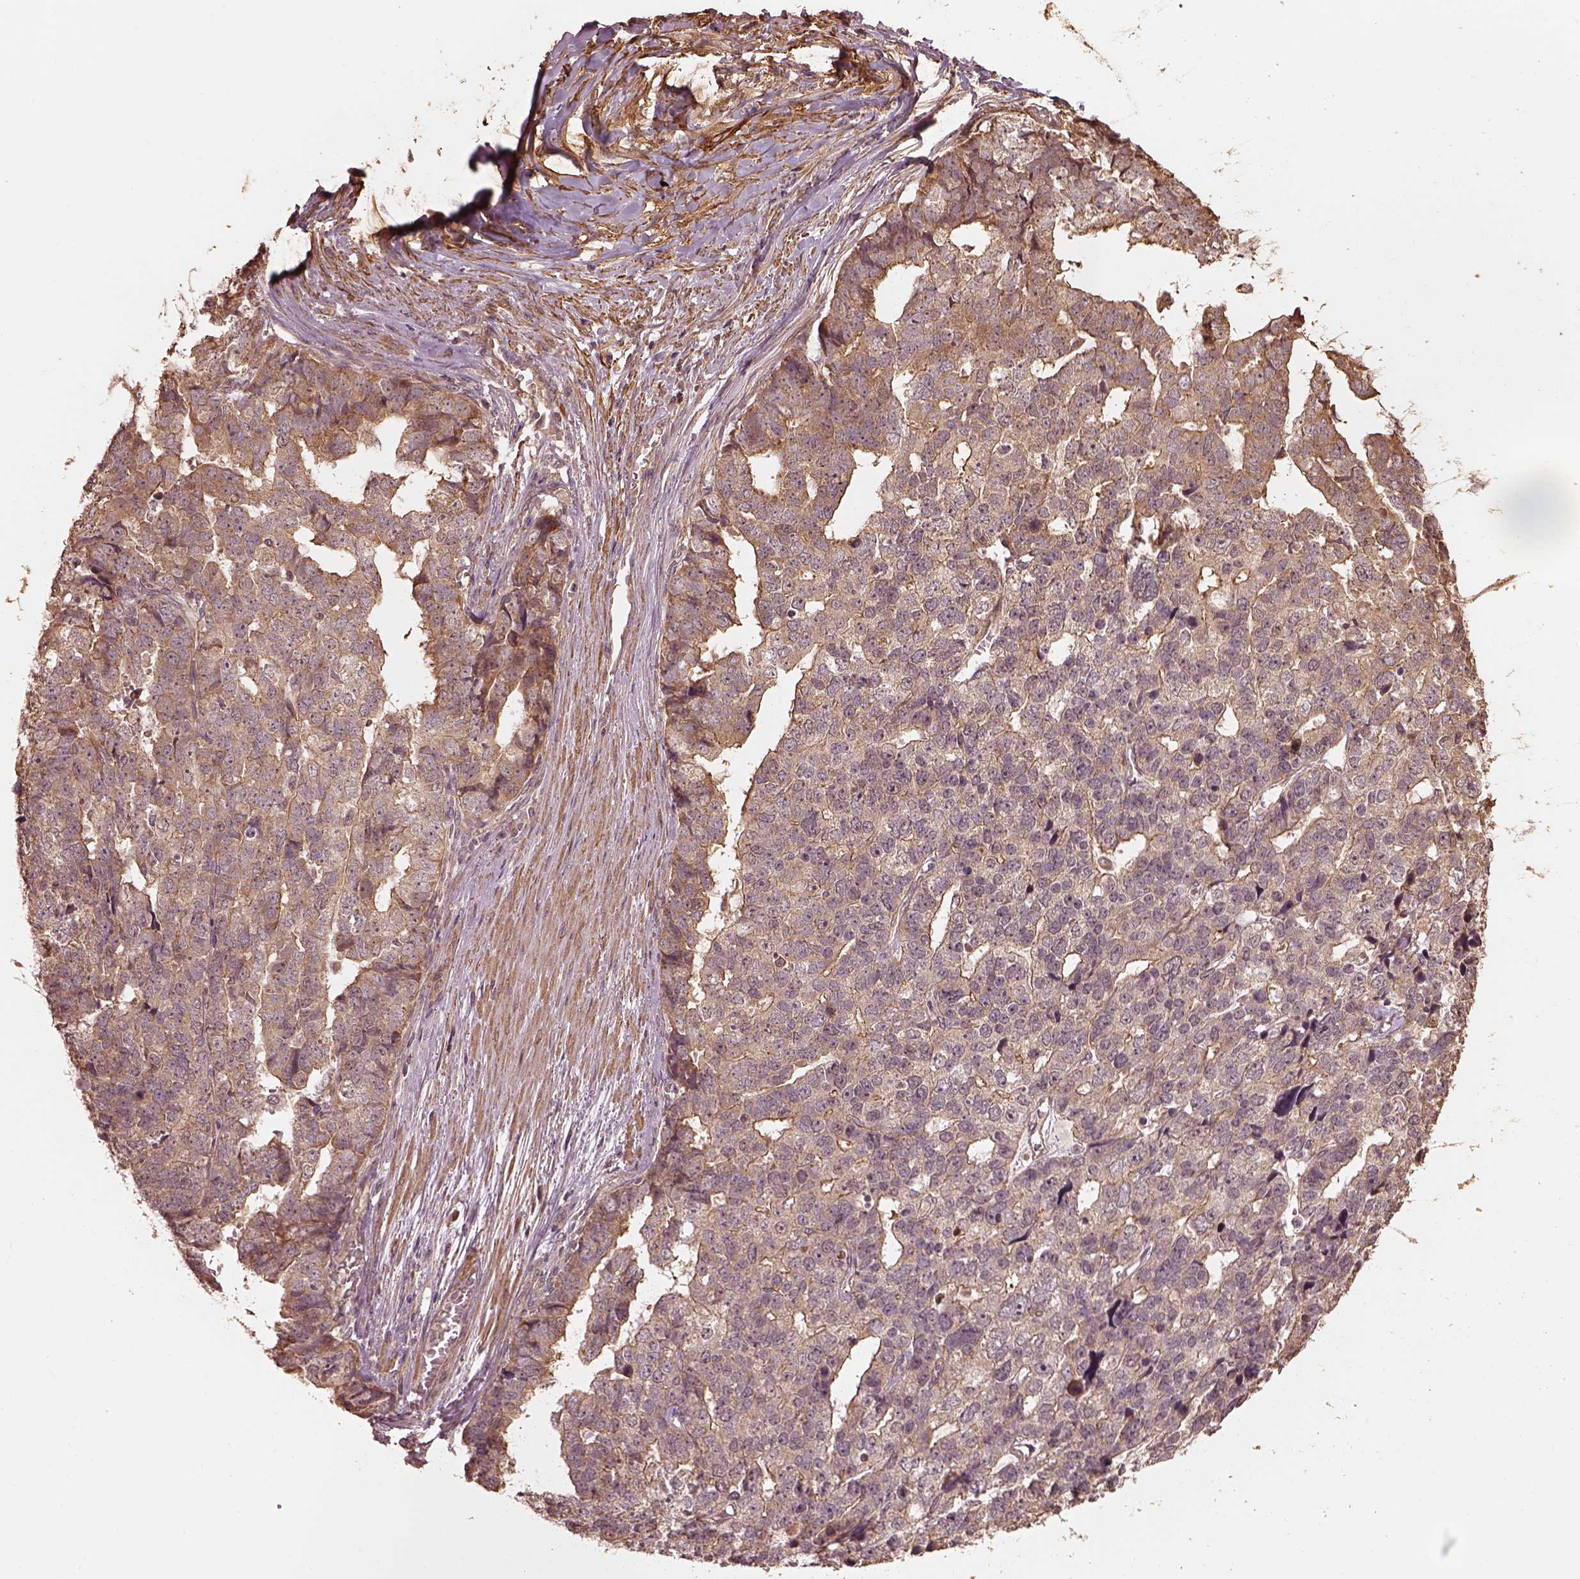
{"staining": {"intensity": "weak", "quantity": "25%-75%", "location": "cytoplasmic/membranous"}, "tissue": "stomach cancer", "cell_type": "Tumor cells", "image_type": "cancer", "snomed": [{"axis": "morphology", "description": "Adenocarcinoma, NOS"}, {"axis": "topography", "description": "Stomach"}], "caption": "Stomach adenocarcinoma tissue demonstrates weak cytoplasmic/membranous positivity in approximately 25%-75% of tumor cells Nuclei are stained in blue.", "gene": "METTL4", "patient": {"sex": "male", "age": 69}}